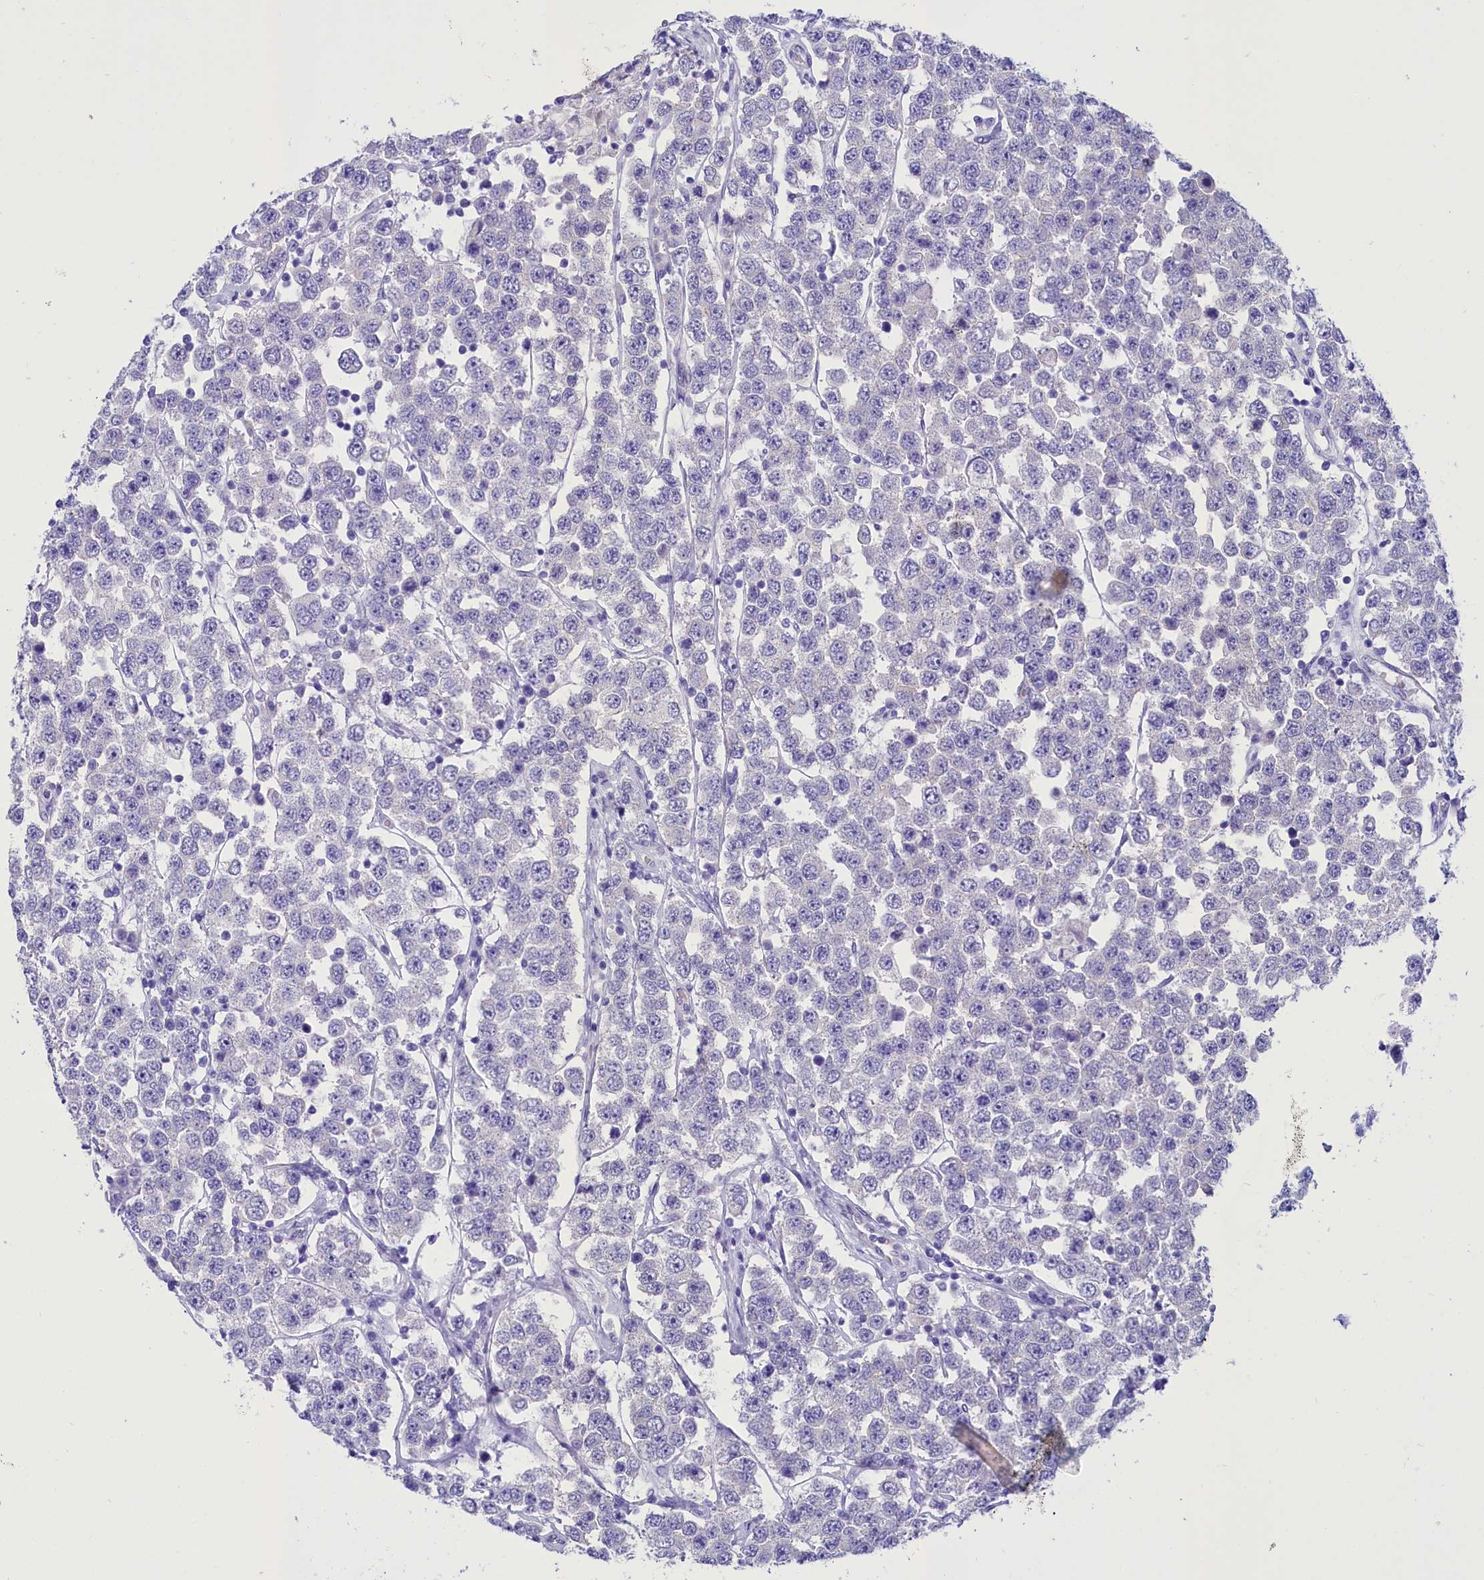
{"staining": {"intensity": "negative", "quantity": "none", "location": "none"}, "tissue": "testis cancer", "cell_type": "Tumor cells", "image_type": "cancer", "snomed": [{"axis": "morphology", "description": "Seminoma, NOS"}, {"axis": "topography", "description": "Testis"}], "caption": "The histopathology image exhibits no significant expression in tumor cells of seminoma (testis). (Stains: DAB IHC with hematoxylin counter stain, Microscopy: brightfield microscopy at high magnification).", "gene": "TTC36", "patient": {"sex": "male", "age": 28}}